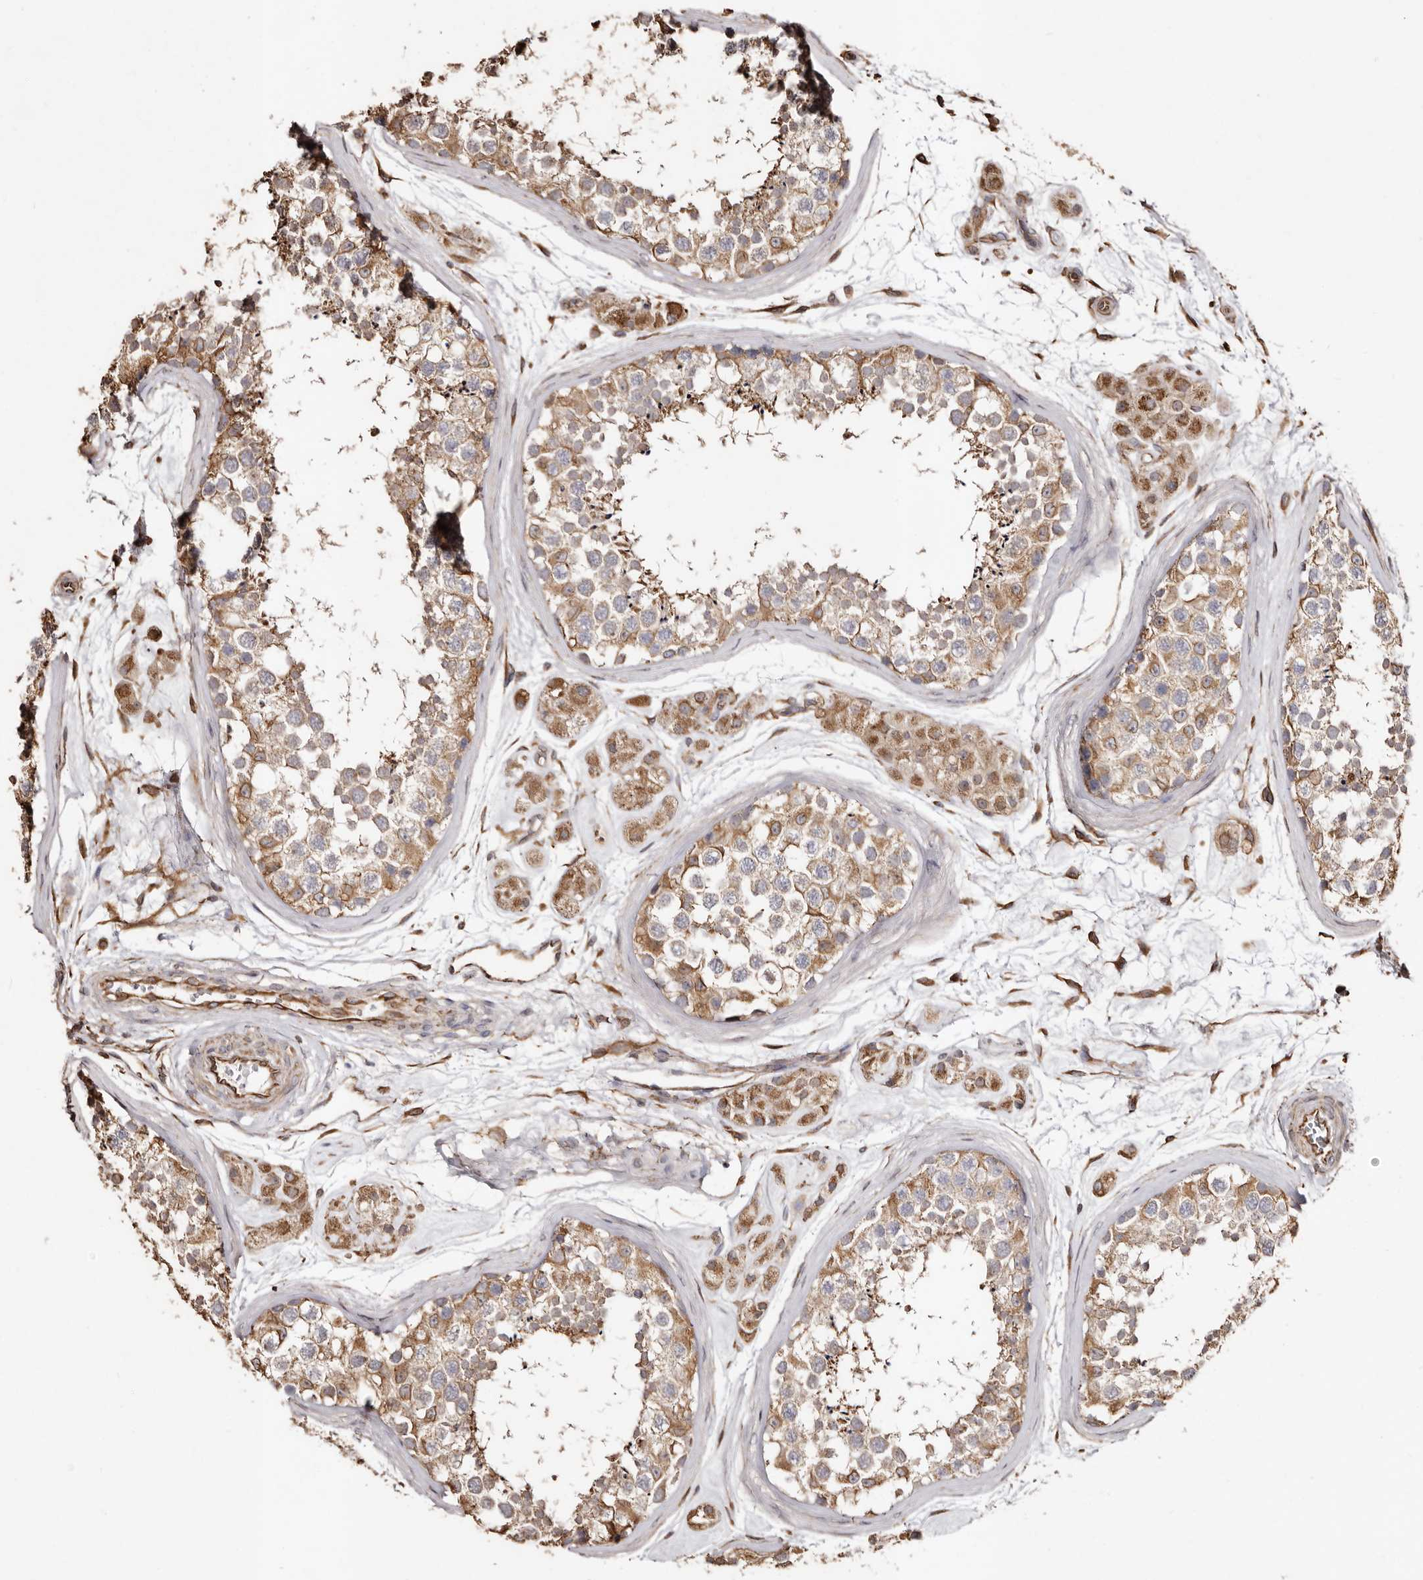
{"staining": {"intensity": "moderate", "quantity": ">75%", "location": "cytoplasmic/membranous"}, "tissue": "testis", "cell_type": "Cells in seminiferous ducts", "image_type": "normal", "snomed": [{"axis": "morphology", "description": "Normal tissue, NOS"}, {"axis": "topography", "description": "Testis"}], "caption": "Immunohistochemical staining of normal human testis displays >75% levels of moderate cytoplasmic/membranous protein expression in about >75% of cells in seminiferous ducts.", "gene": "MACC1", "patient": {"sex": "male", "age": 56}}